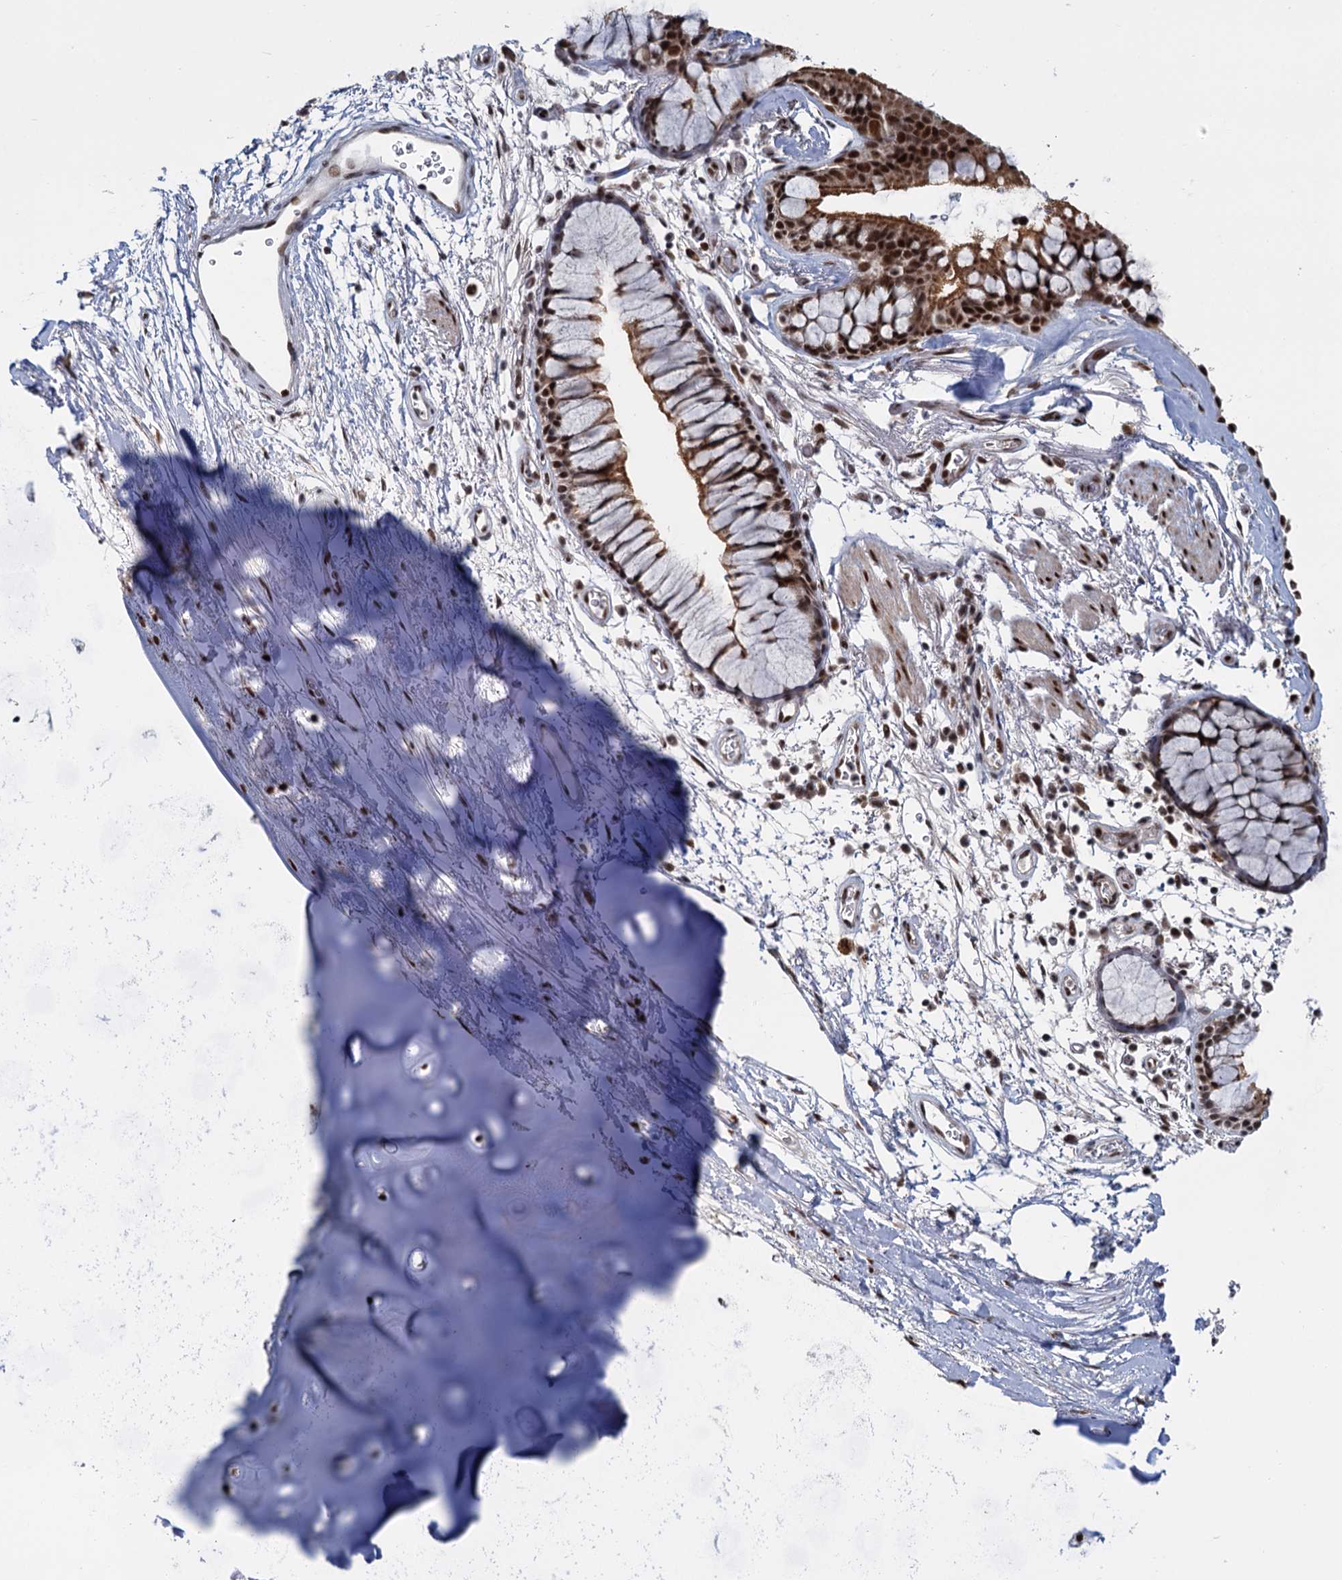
{"staining": {"intensity": "strong", "quantity": ">75%", "location": "cytoplasmic/membranous,nuclear"}, "tissue": "bronchus", "cell_type": "Respiratory epithelial cells", "image_type": "normal", "snomed": [{"axis": "morphology", "description": "Normal tissue, NOS"}, {"axis": "topography", "description": "Bronchus"}], "caption": "High-magnification brightfield microscopy of unremarkable bronchus stained with DAB (brown) and counterstained with hematoxylin (blue). respiratory epithelial cells exhibit strong cytoplasmic/membranous,nuclear staining is appreciated in approximately>75% of cells. The staining was performed using DAB to visualize the protein expression in brown, while the nuclei were stained in blue with hematoxylin (Magnification: 20x).", "gene": "WBP4", "patient": {"sex": "male", "age": 65}}